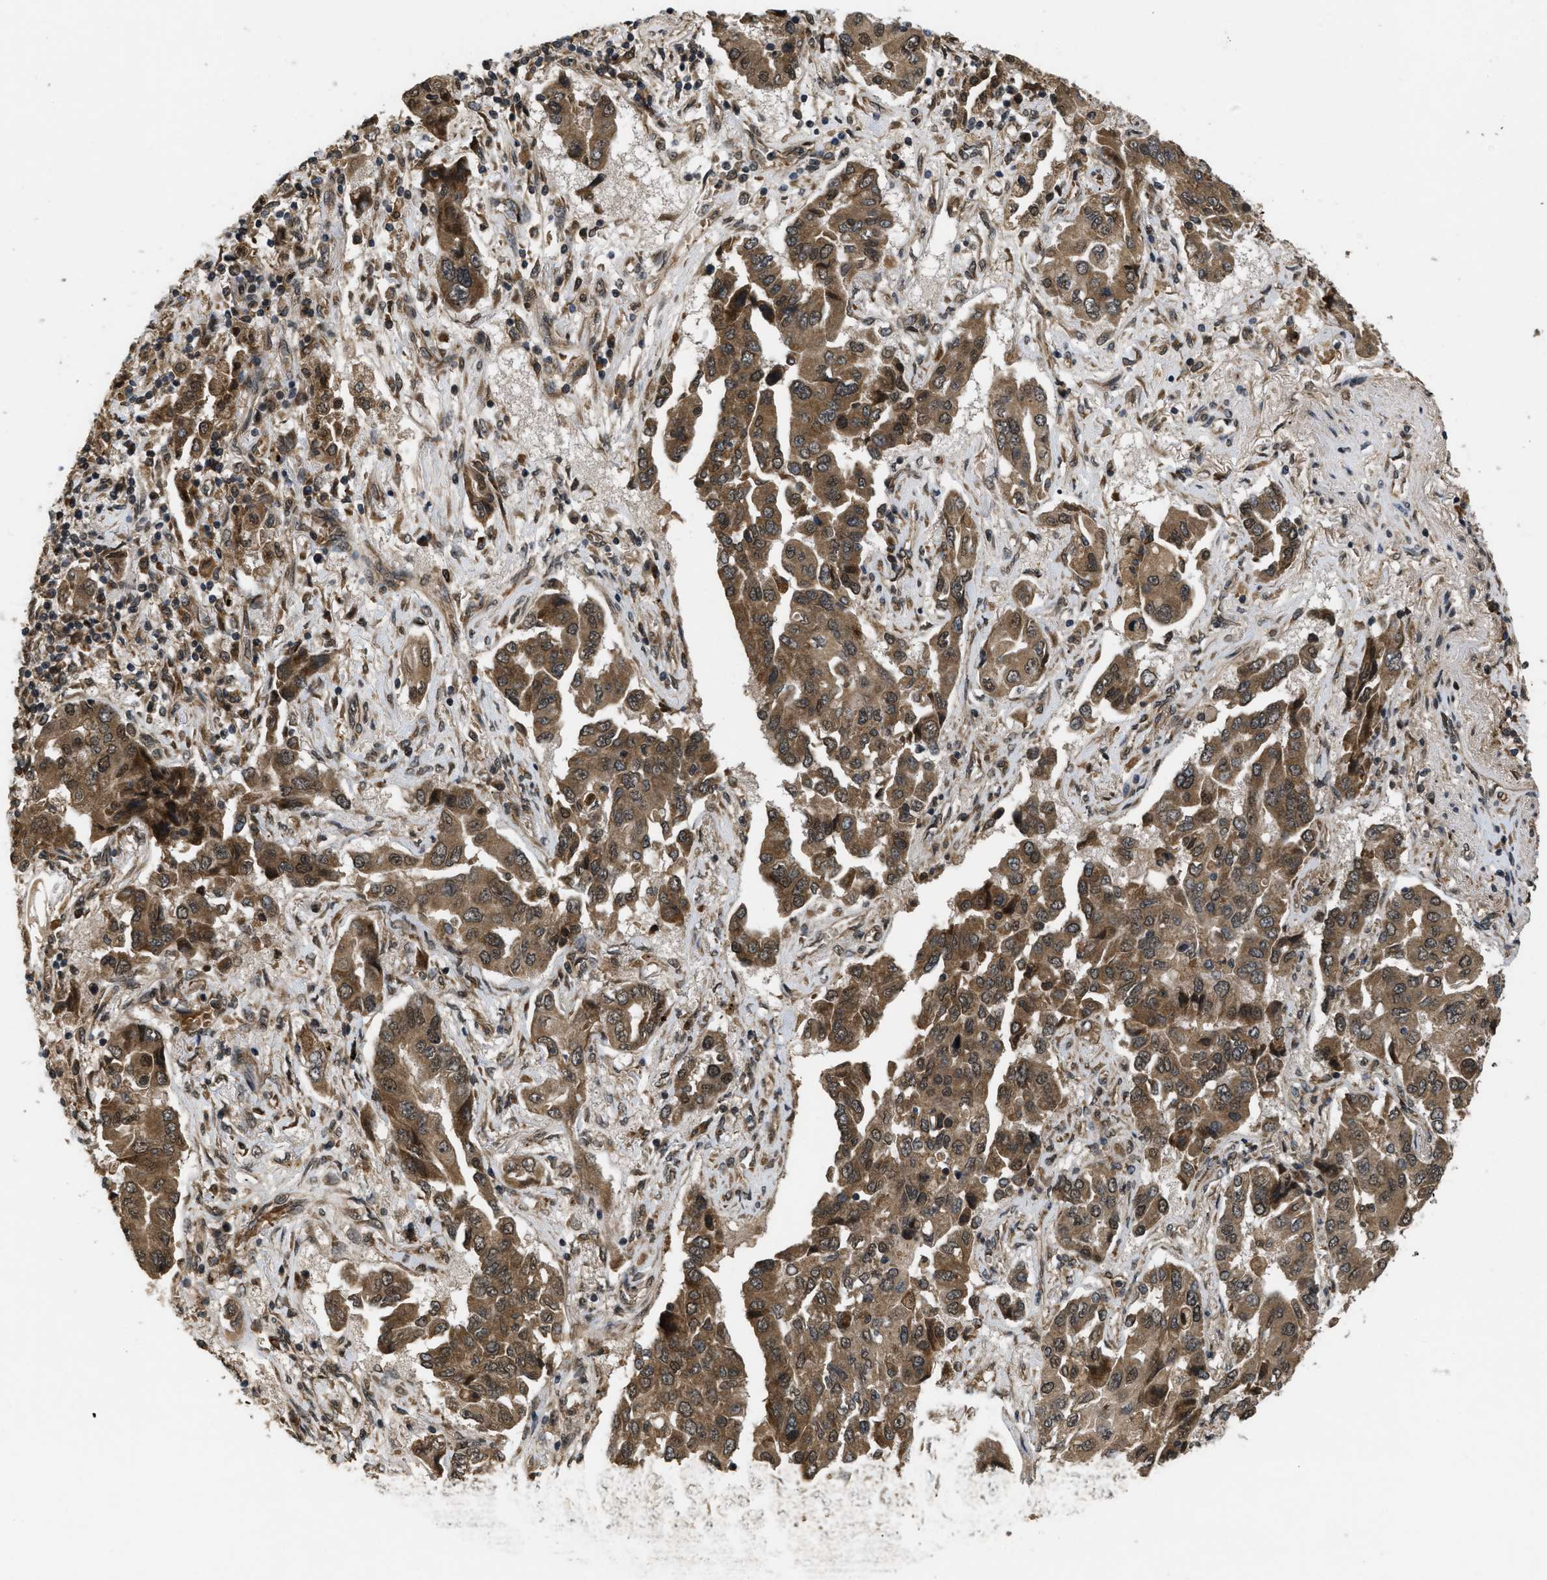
{"staining": {"intensity": "moderate", "quantity": ">75%", "location": "cytoplasmic/membranous"}, "tissue": "lung cancer", "cell_type": "Tumor cells", "image_type": "cancer", "snomed": [{"axis": "morphology", "description": "Adenocarcinoma, NOS"}, {"axis": "topography", "description": "Lung"}], "caption": "Adenocarcinoma (lung) was stained to show a protein in brown. There is medium levels of moderate cytoplasmic/membranous expression in about >75% of tumor cells.", "gene": "SPTLC1", "patient": {"sex": "female", "age": 65}}